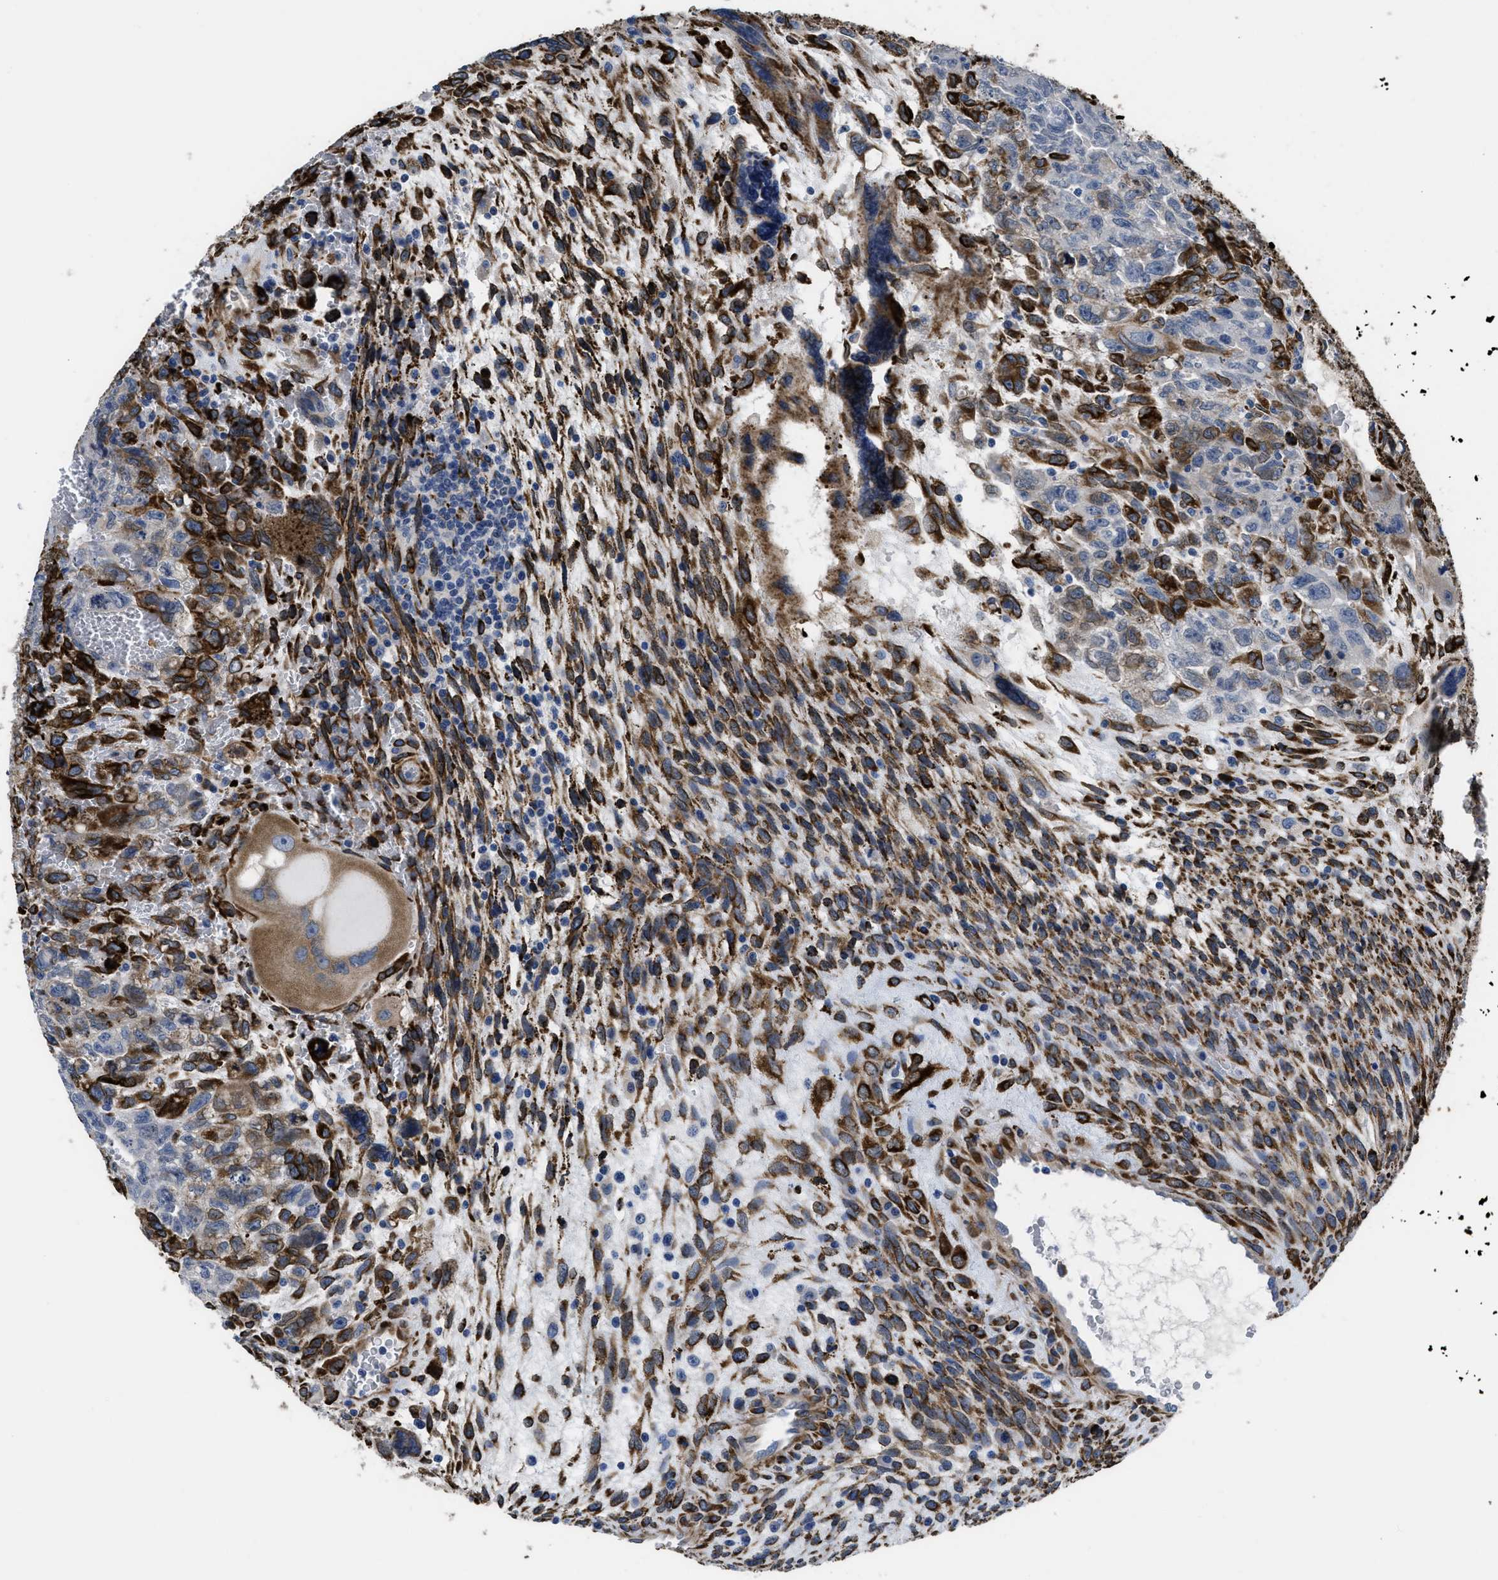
{"staining": {"intensity": "negative", "quantity": "none", "location": "none"}, "tissue": "testis cancer", "cell_type": "Tumor cells", "image_type": "cancer", "snomed": [{"axis": "morphology", "description": "Carcinoma, Embryonal, NOS"}, {"axis": "topography", "description": "Testis"}], "caption": "Protein analysis of embryonal carcinoma (testis) displays no significant expression in tumor cells. (DAB (3,3'-diaminobenzidine) IHC with hematoxylin counter stain).", "gene": "SQLE", "patient": {"sex": "male", "age": 28}}